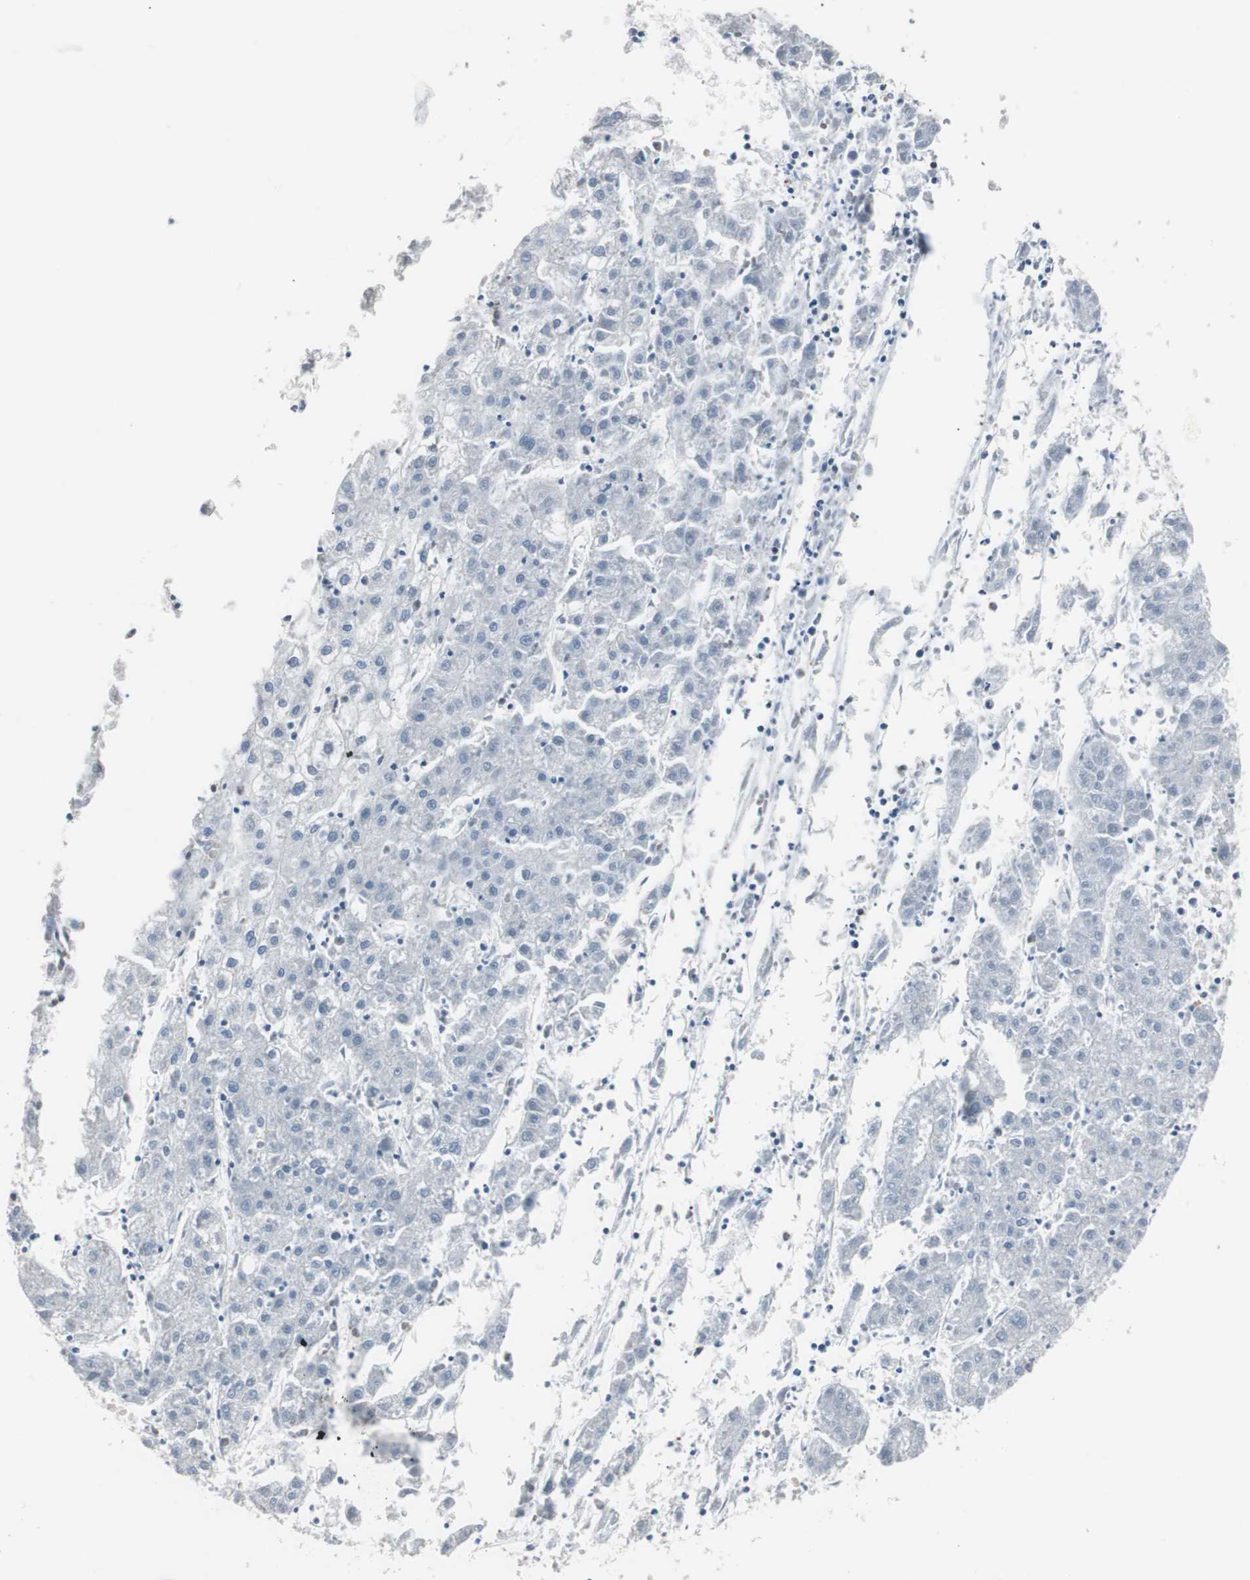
{"staining": {"intensity": "negative", "quantity": "none", "location": "none"}, "tissue": "liver cancer", "cell_type": "Tumor cells", "image_type": "cancer", "snomed": [{"axis": "morphology", "description": "Carcinoma, Hepatocellular, NOS"}, {"axis": "topography", "description": "Liver"}], "caption": "Tumor cells are negative for protein expression in human liver cancer.", "gene": "SWAP70", "patient": {"sex": "male", "age": 72}}